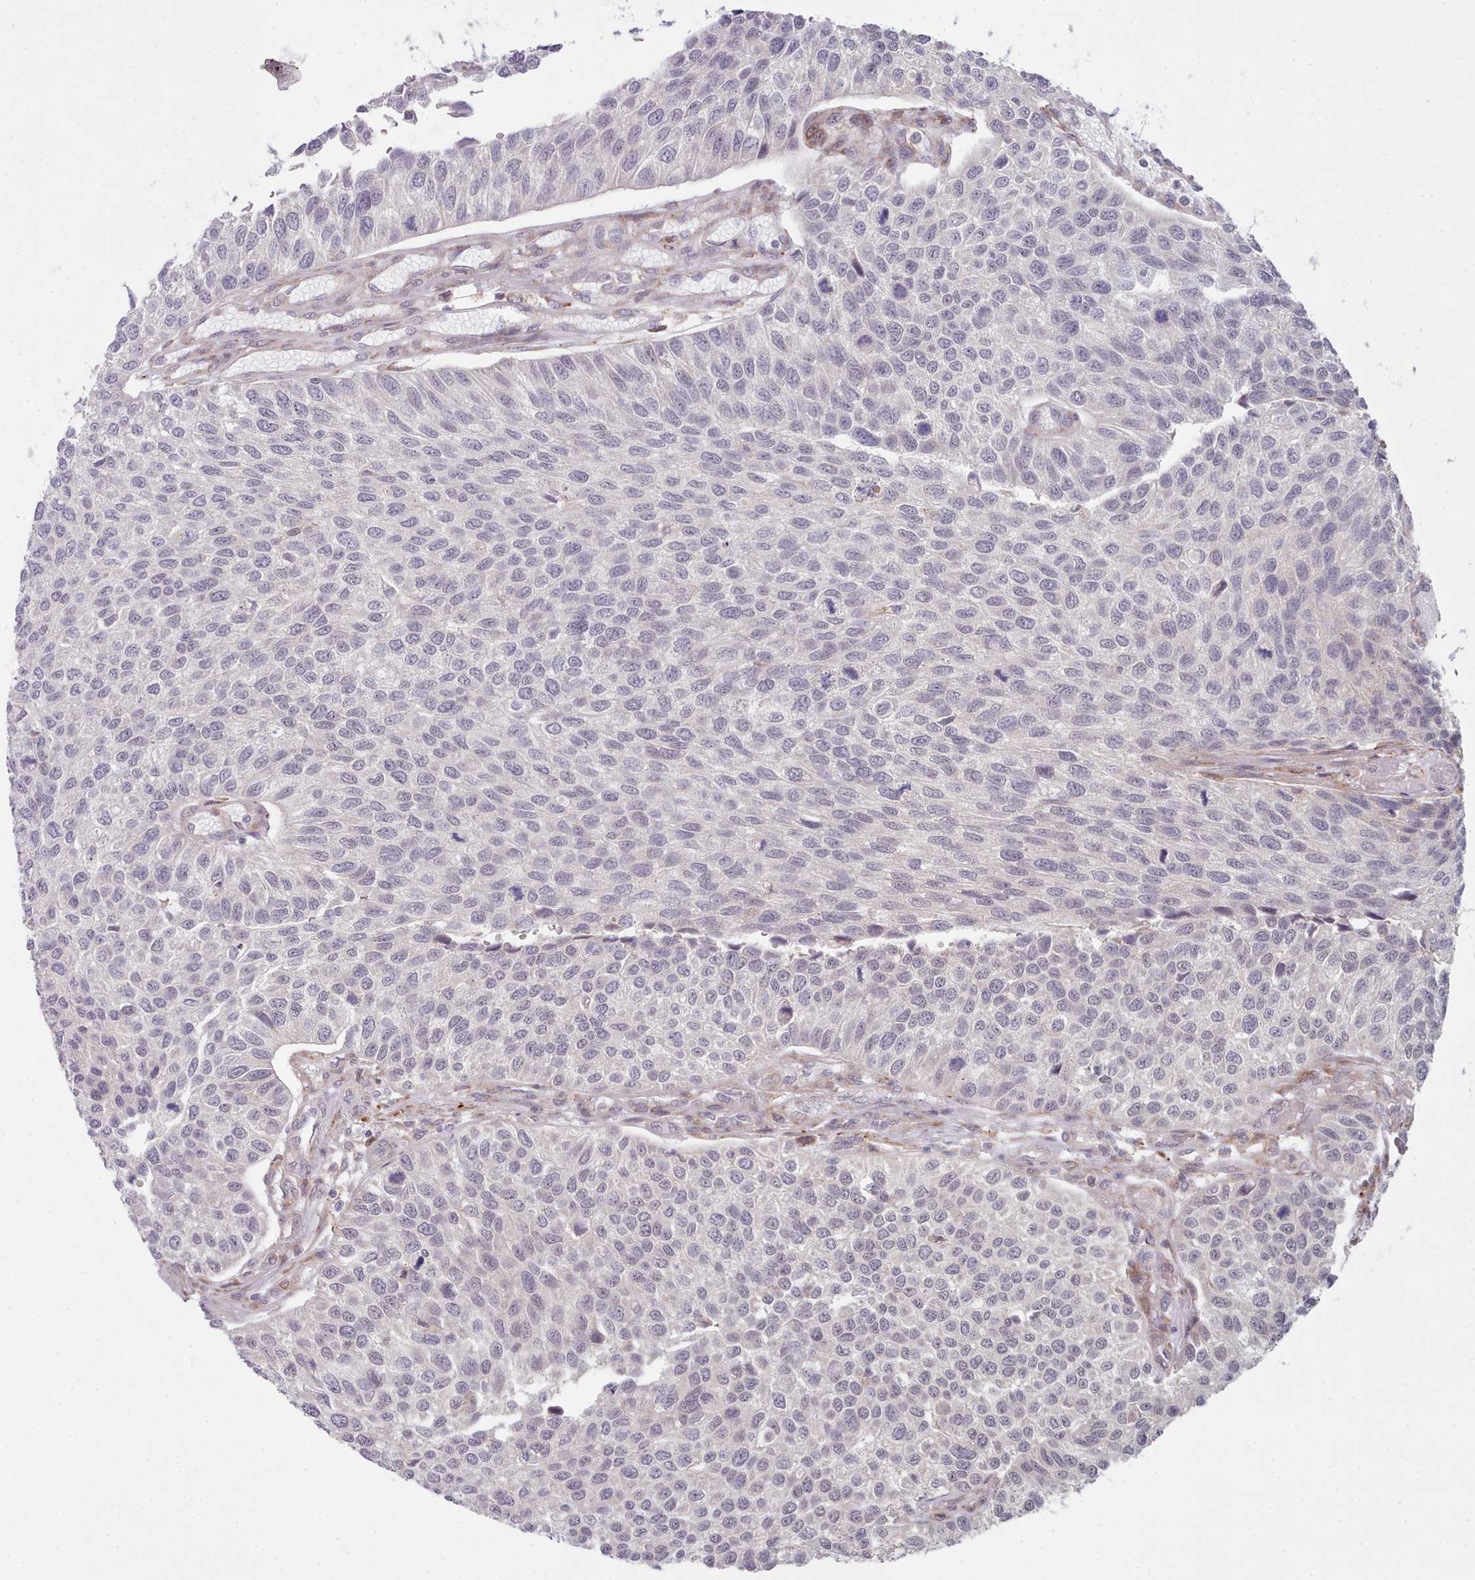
{"staining": {"intensity": "weak", "quantity": "<25%", "location": "cytoplasmic/membranous"}, "tissue": "urothelial cancer", "cell_type": "Tumor cells", "image_type": "cancer", "snomed": [{"axis": "morphology", "description": "Urothelial carcinoma, NOS"}, {"axis": "topography", "description": "Urinary bladder"}], "caption": "Tumor cells show no significant protein staining in transitional cell carcinoma.", "gene": "TRIM26", "patient": {"sex": "male", "age": 55}}